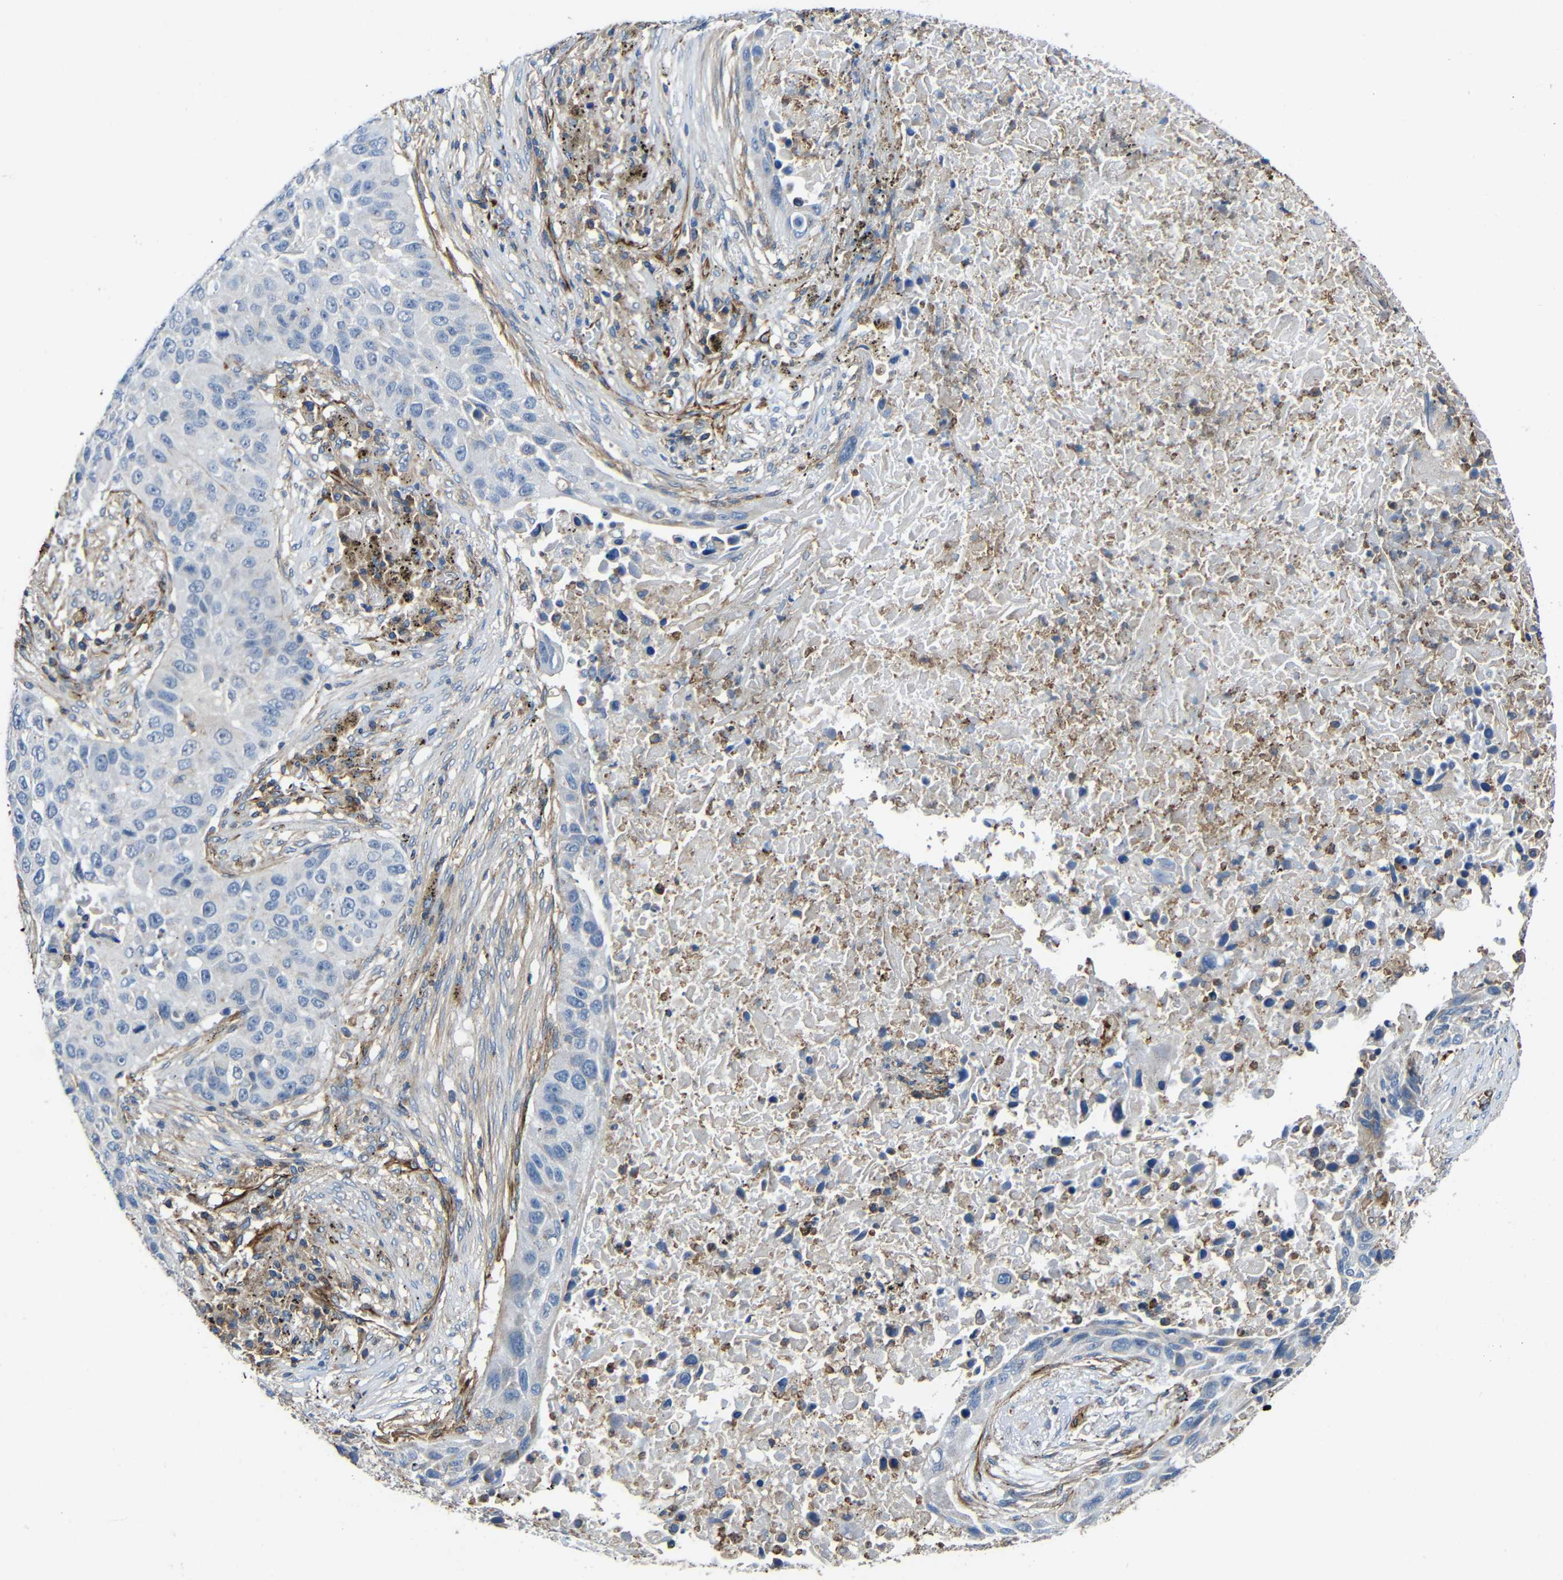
{"staining": {"intensity": "negative", "quantity": "none", "location": "none"}, "tissue": "lung cancer", "cell_type": "Tumor cells", "image_type": "cancer", "snomed": [{"axis": "morphology", "description": "Squamous cell carcinoma, NOS"}, {"axis": "topography", "description": "Lung"}], "caption": "This is a photomicrograph of immunohistochemistry (IHC) staining of lung squamous cell carcinoma, which shows no positivity in tumor cells.", "gene": "IGSF10", "patient": {"sex": "male", "age": 57}}